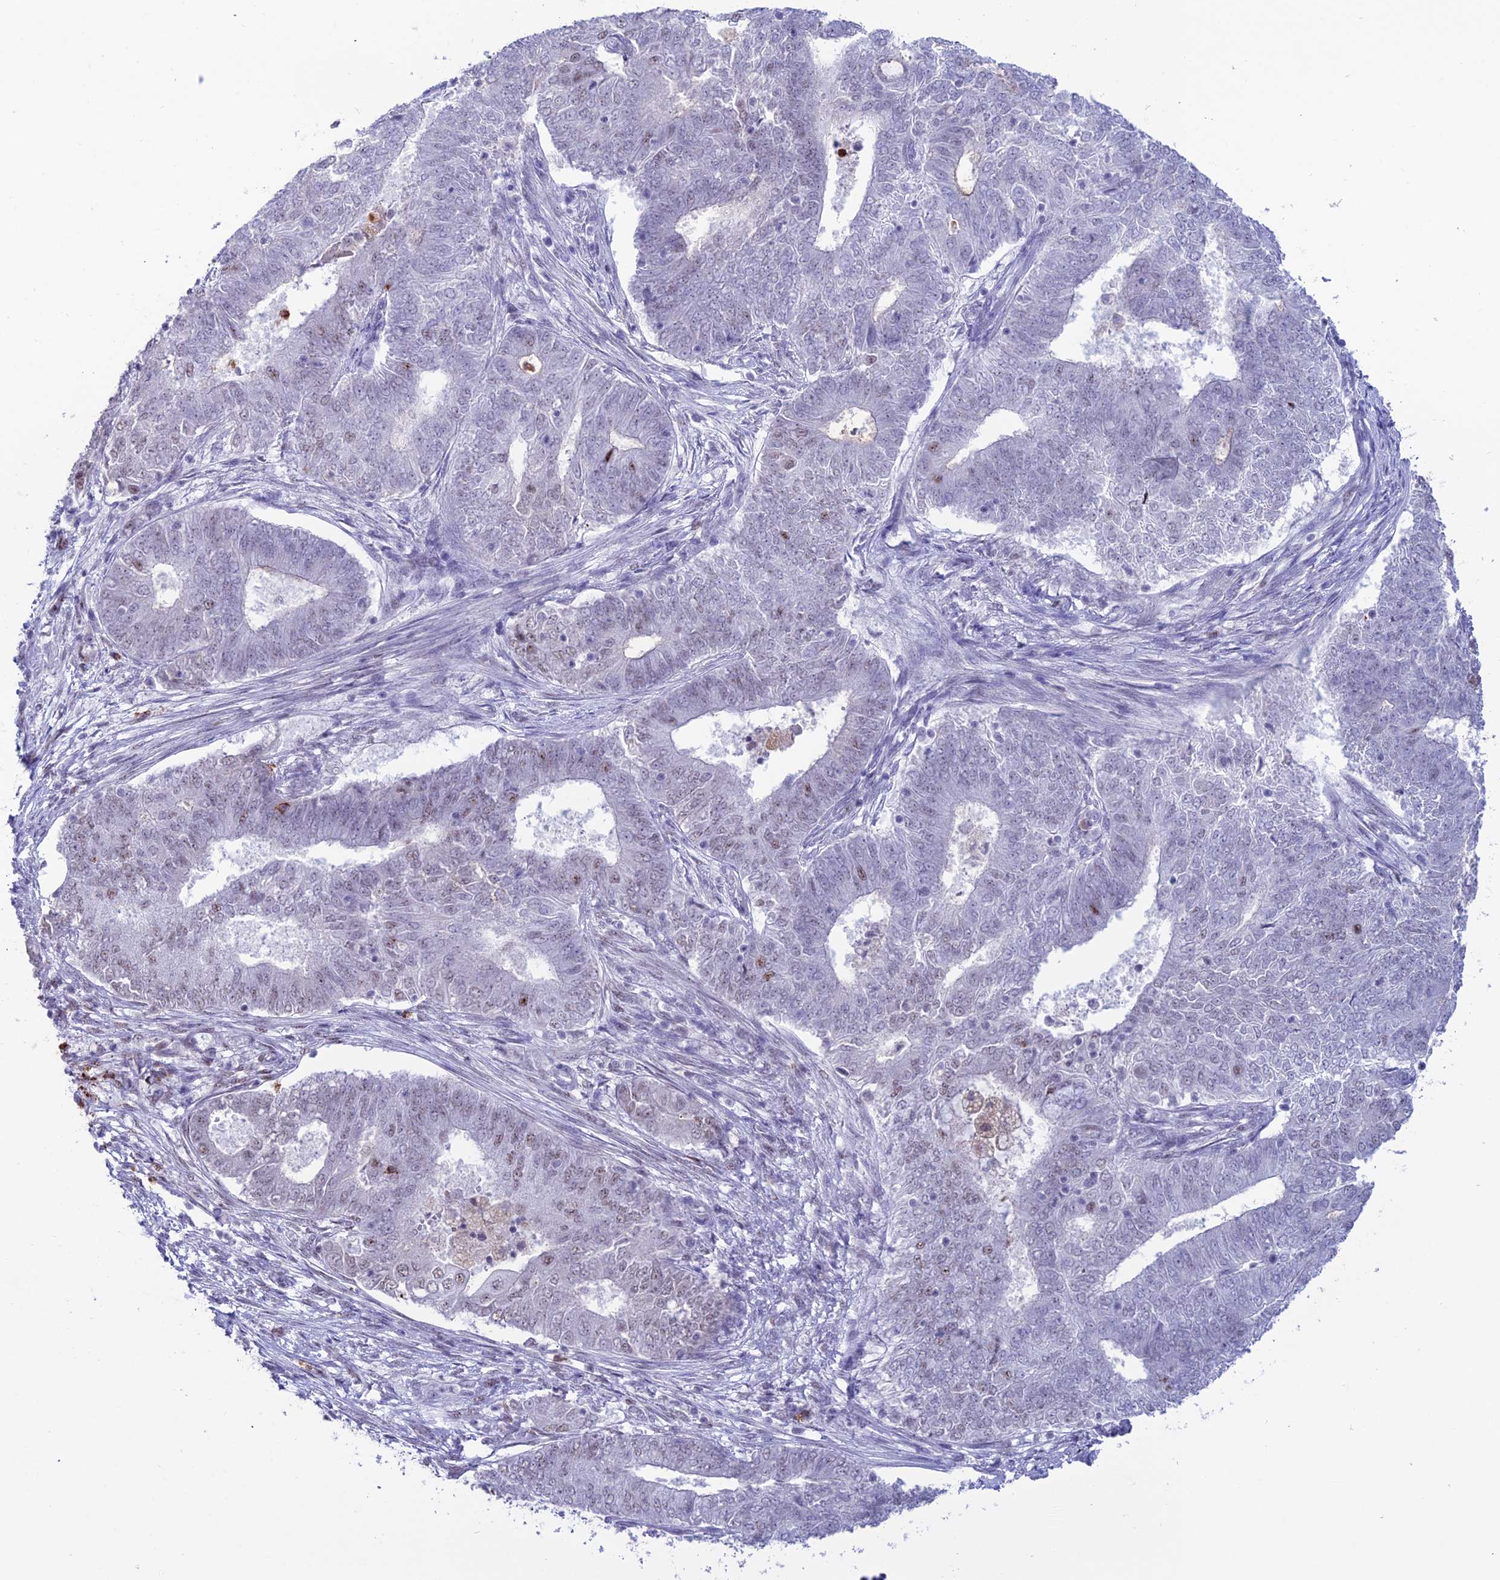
{"staining": {"intensity": "weak", "quantity": "<25%", "location": "nuclear"}, "tissue": "endometrial cancer", "cell_type": "Tumor cells", "image_type": "cancer", "snomed": [{"axis": "morphology", "description": "Adenocarcinoma, NOS"}, {"axis": "topography", "description": "Endometrium"}], "caption": "The IHC micrograph has no significant staining in tumor cells of endometrial cancer (adenocarcinoma) tissue. Nuclei are stained in blue.", "gene": "MFSD2B", "patient": {"sex": "female", "age": 62}}